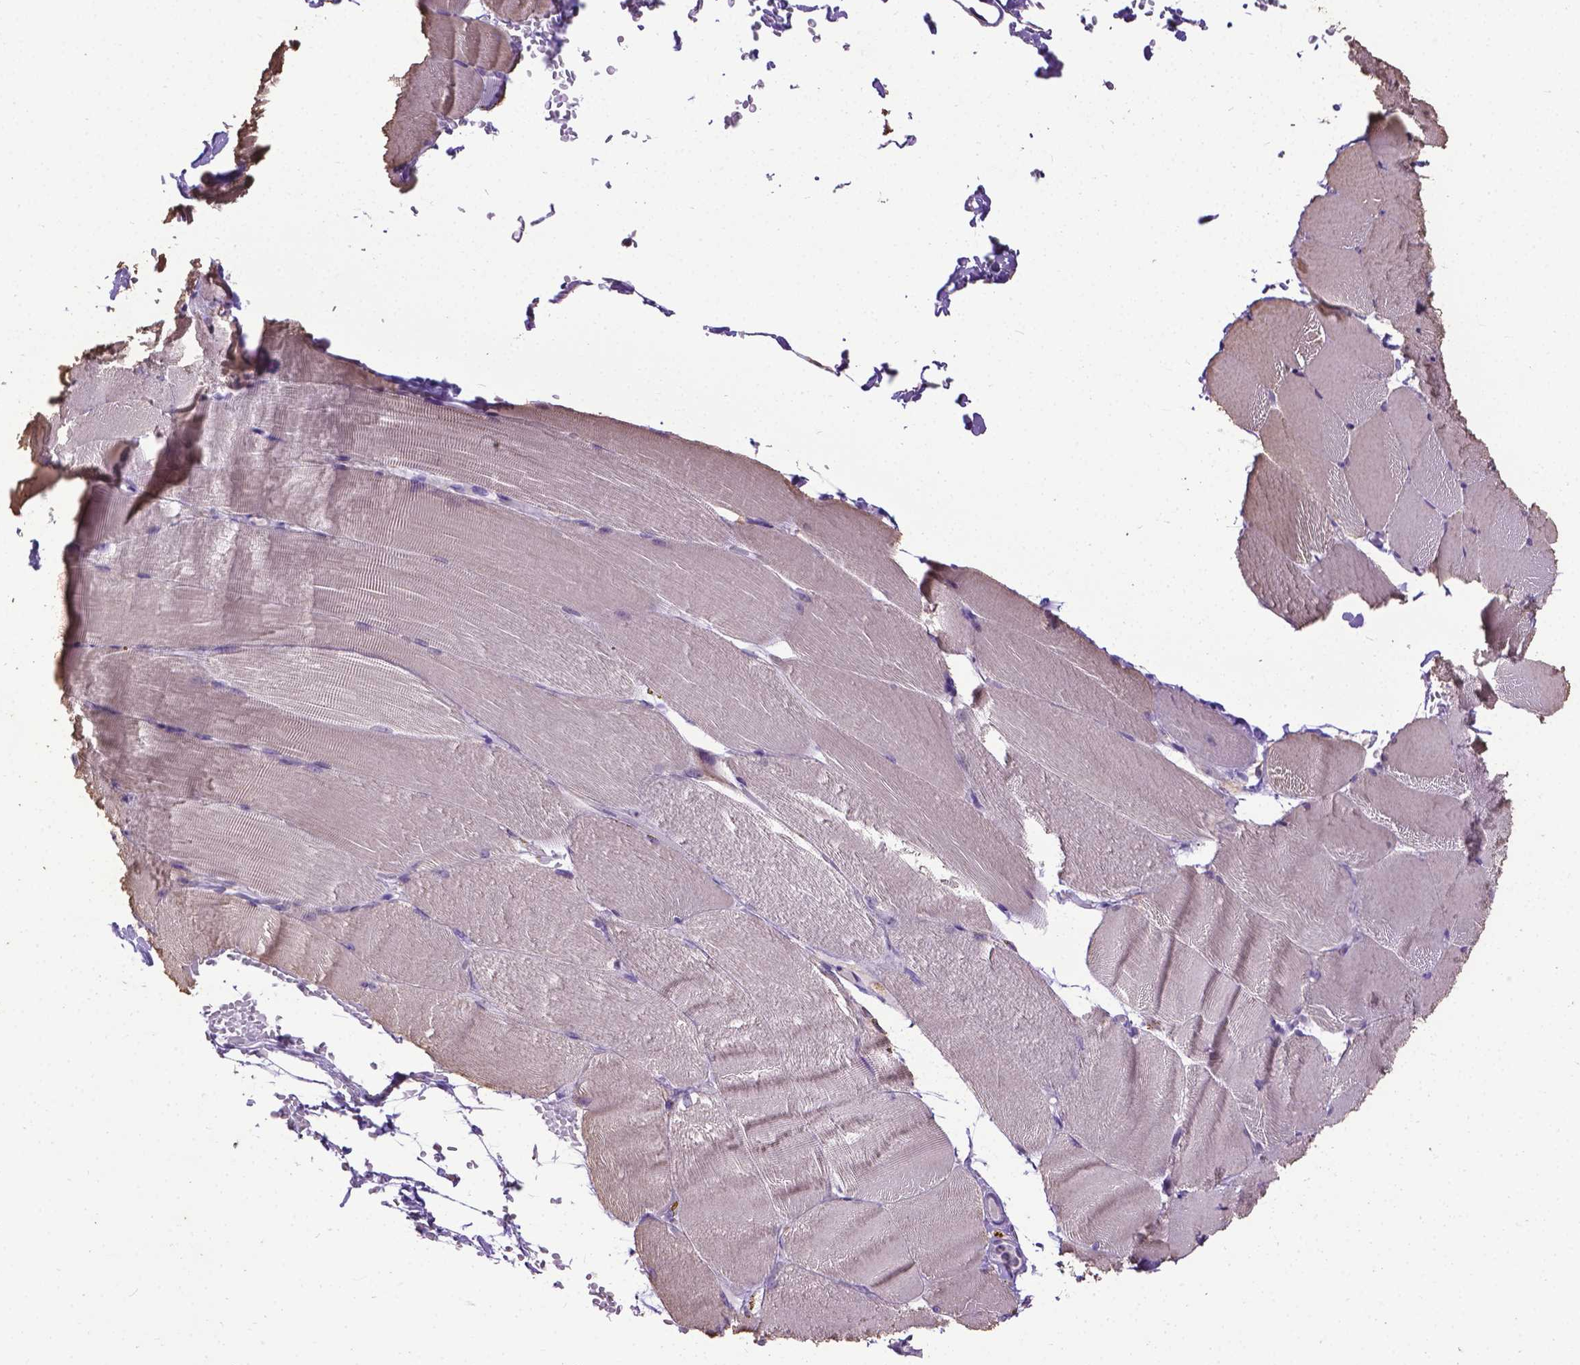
{"staining": {"intensity": "weak", "quantity": "<25%", "location": "cytoplasmic/membranous"}, "tissue": "skeletal muscle", "cell_type": "Myocytes", "image_type": "normal", "snomed": [{"axis": "morphology", "description": "Normal tissue, NOS"}, {"axis": "topography", "description": "Skeletal muscle"}], "caption": "High magnification brightfield microscopy of benign skeletal muscle stained with DAB (brown) and counterstained with hematoxylin (blue): myocytes show no significant expression. Nuclei are stained in blue.", "gene": "CPM", "patient": {"sex": "female", "age": 37}}